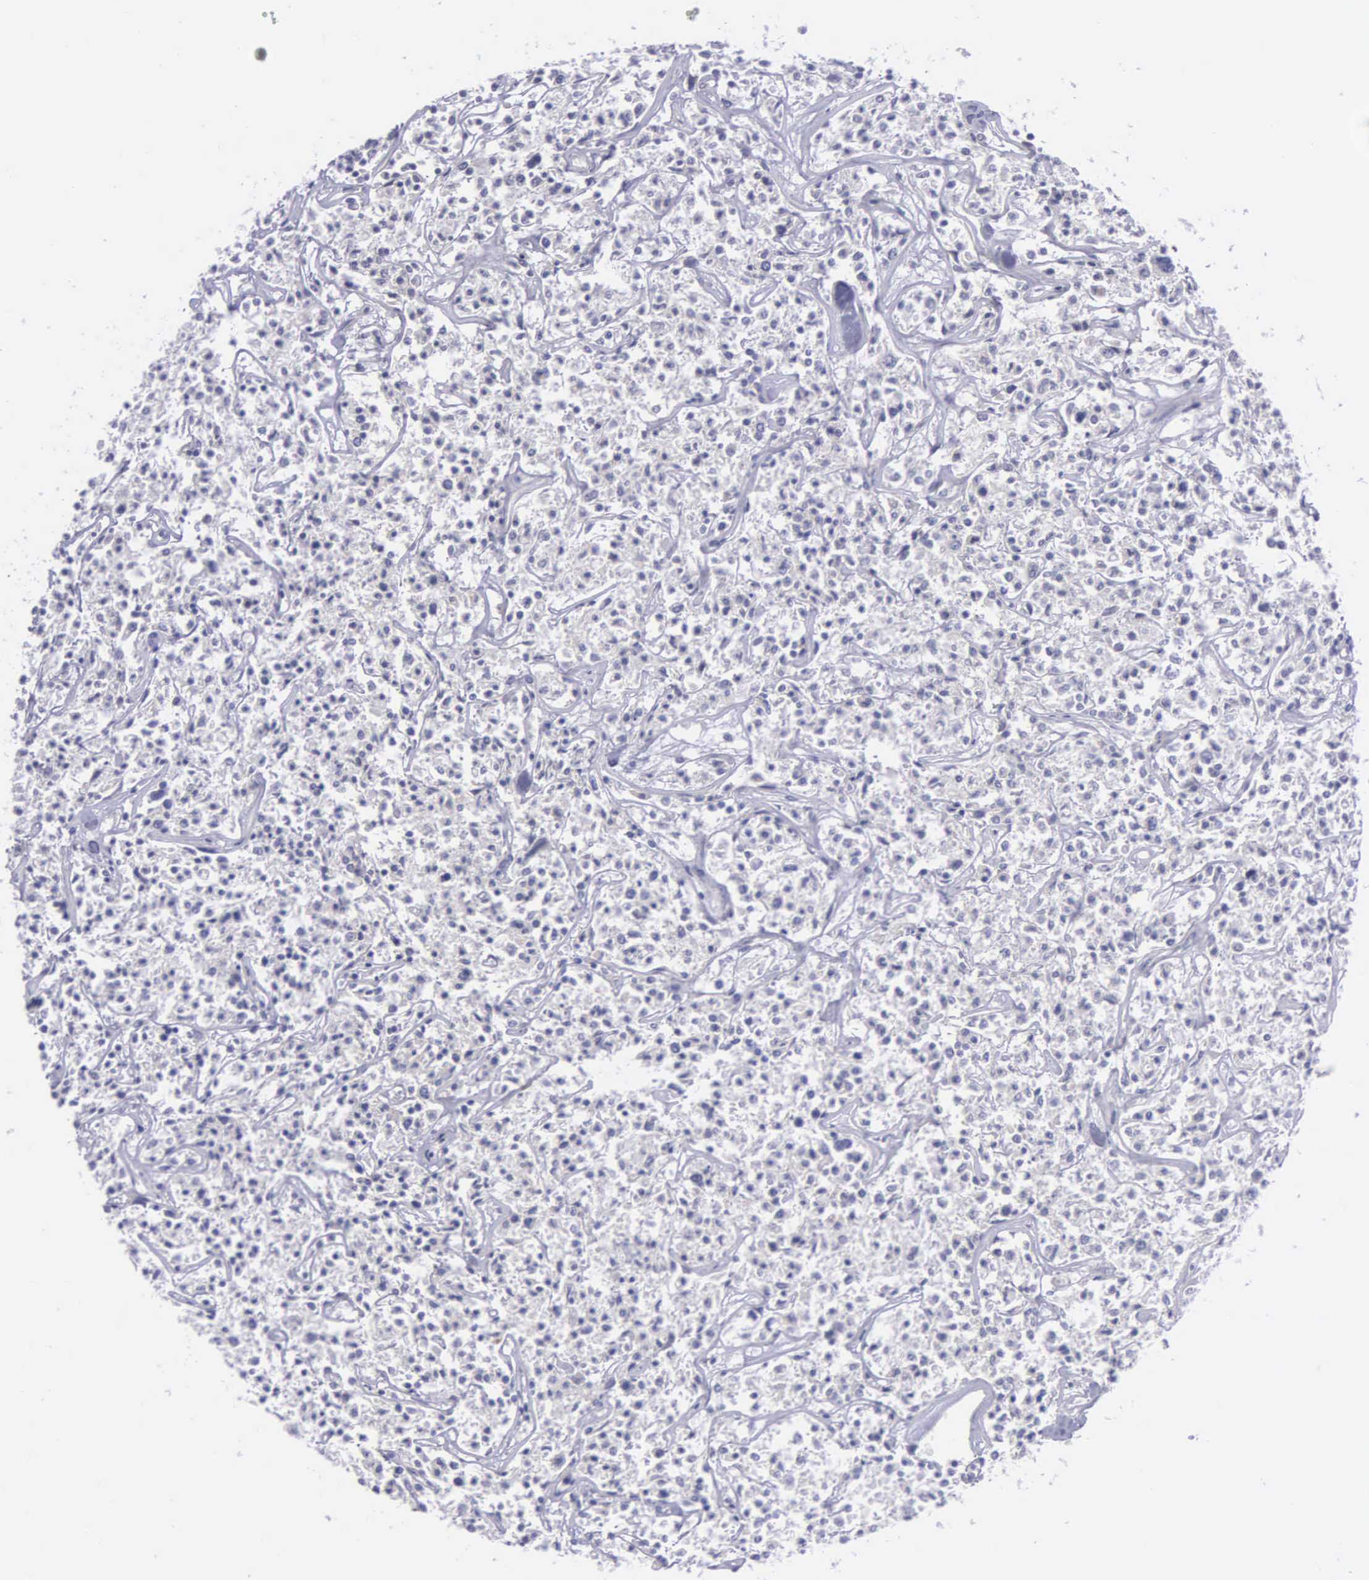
{"staining": {"intensity": "negative", "quantity": "none", "location": "none"}, "tissue": "lymphoma", "cell_type": "Tumor cells", "image_type": "cancer", "snomed": [{"axis": "morphology", "description": "Malignant lymphoma, non-Hodgkin's type, Low grade"}, {"axis": "topography", "description": "Small intestine"}], "caption": "This photomicrograph is of lymphoma stained with immunohistochemistry to label a protein in brown with the nuclei are counter-stained blue. There is no positivity in tumor cells. (Immunohistochemistry (ihc), brightfield microscopy, high magnification).", "gene": "SYNJ2BP", "patient": {"sex": "female", "age": 59}}